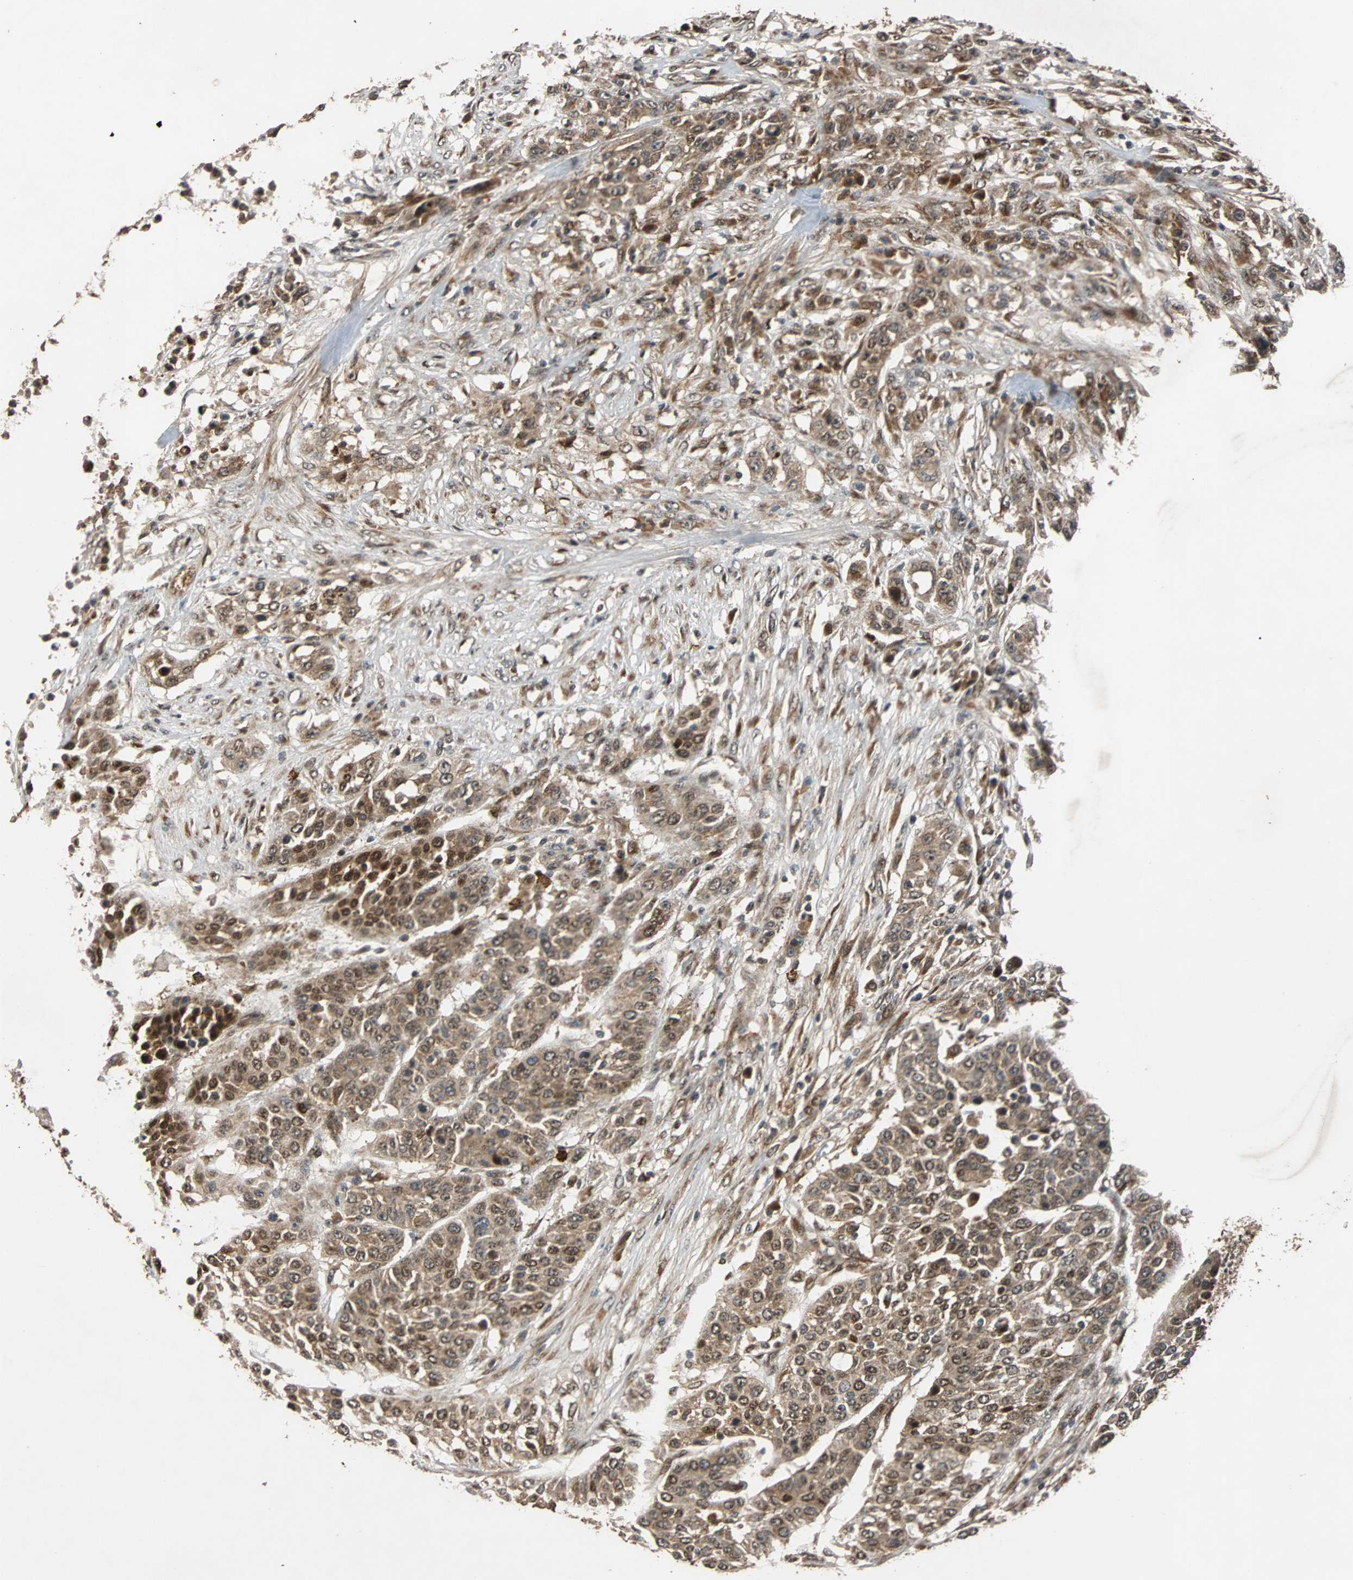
{"staining": {"intensity": "moderate", "quantity": ">75%", "location": "cytoplasmic/membranous,nuclear"}, "tissue": "urothelial cancer", "cell_type": "Tumor cells", "image_type": "cancer", "snomed": [{"axis": "morphology", "description": "Urothelial carcinoma, High grade"}, {"axis": "topography", "description": "Urinary bladder"}], "caption": "IHC of human high-grade urothelial carcinoma exhibits medium levels of moderate cytoplasmic/membranous and nuclear staining in about >75% of tumor cells.", "gene": "USP31", "patient": {"sex": "male", "age": 74}}